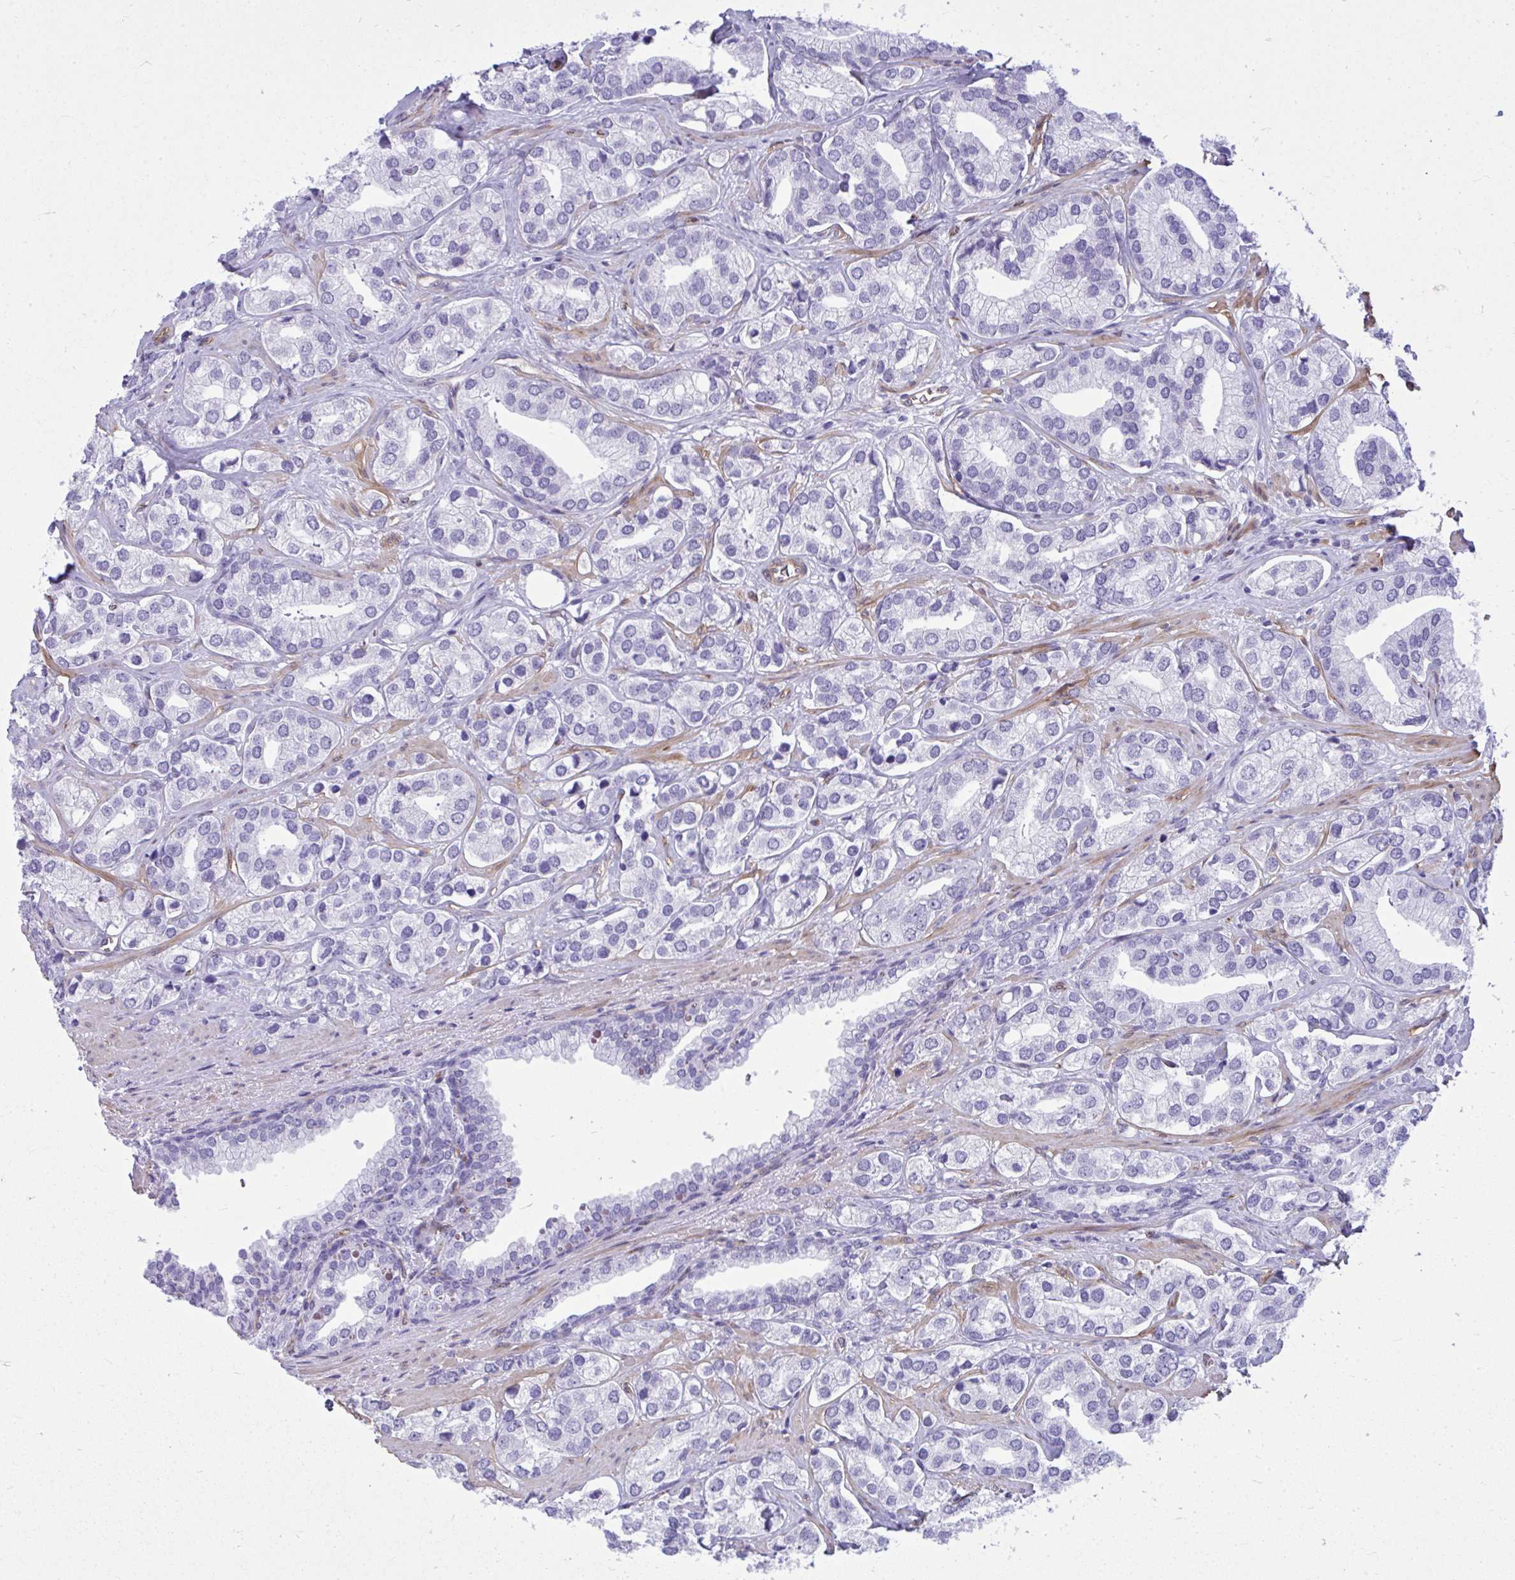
{"staining": {"intensity": "negative", "quantity": "none", "location": "none"}, "tissue": "prostate cancer", "cell_type": "Tumor cells", "image_type": "cancer", "snomed": [{"axis": "morphology", "description": "Adenocarcinoma, High grade"}, {"axis": "topography", "description": "Prostate"}], "caption": "An image of human adenocarcinoma (high-grade) (prostate) is negative for staining in tumor cells.", "gene": "LIMS2", "patient": {"sex": "male", "age": 58}}